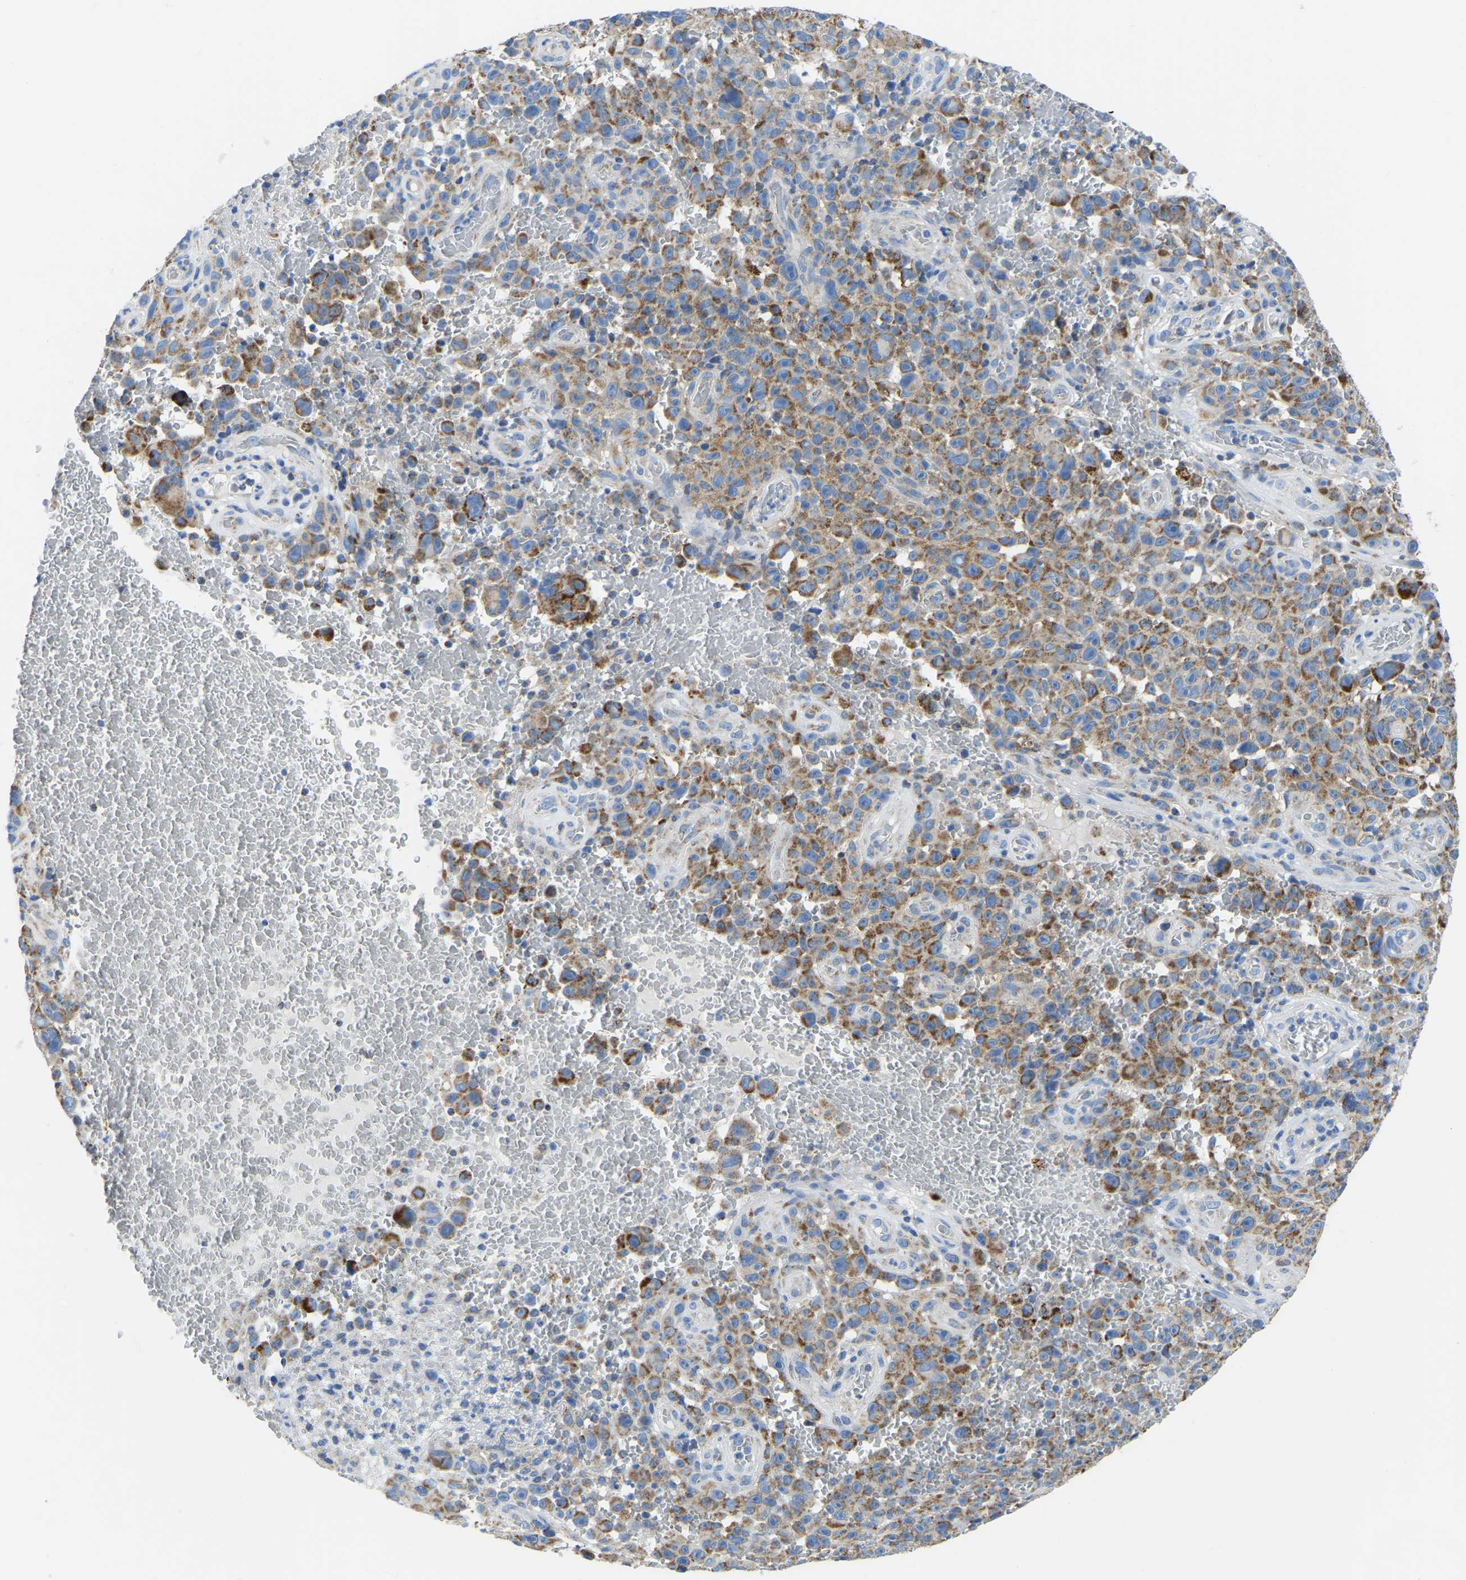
{"staining": {"intensity": "moderate", "quantity": ">75%", "location": "cytoplasmic/membranous"}, "tissue": "melanoma", "cell_type": "Tumor cells", "image_type": "cancer", "snomed": [{"axis": "morphology", "description": "Malignant melanoma, NOS"}, {"axis": "topography", "description": "Skin"}], "caption": "Melanoma stained with immunohistochemistry (IHC) displays moderate cytoplasmic/membranous expression in approximately >75% of tumor cells.", "gene": "ETFA", "patient": {"sex": "female", "age": 82}}